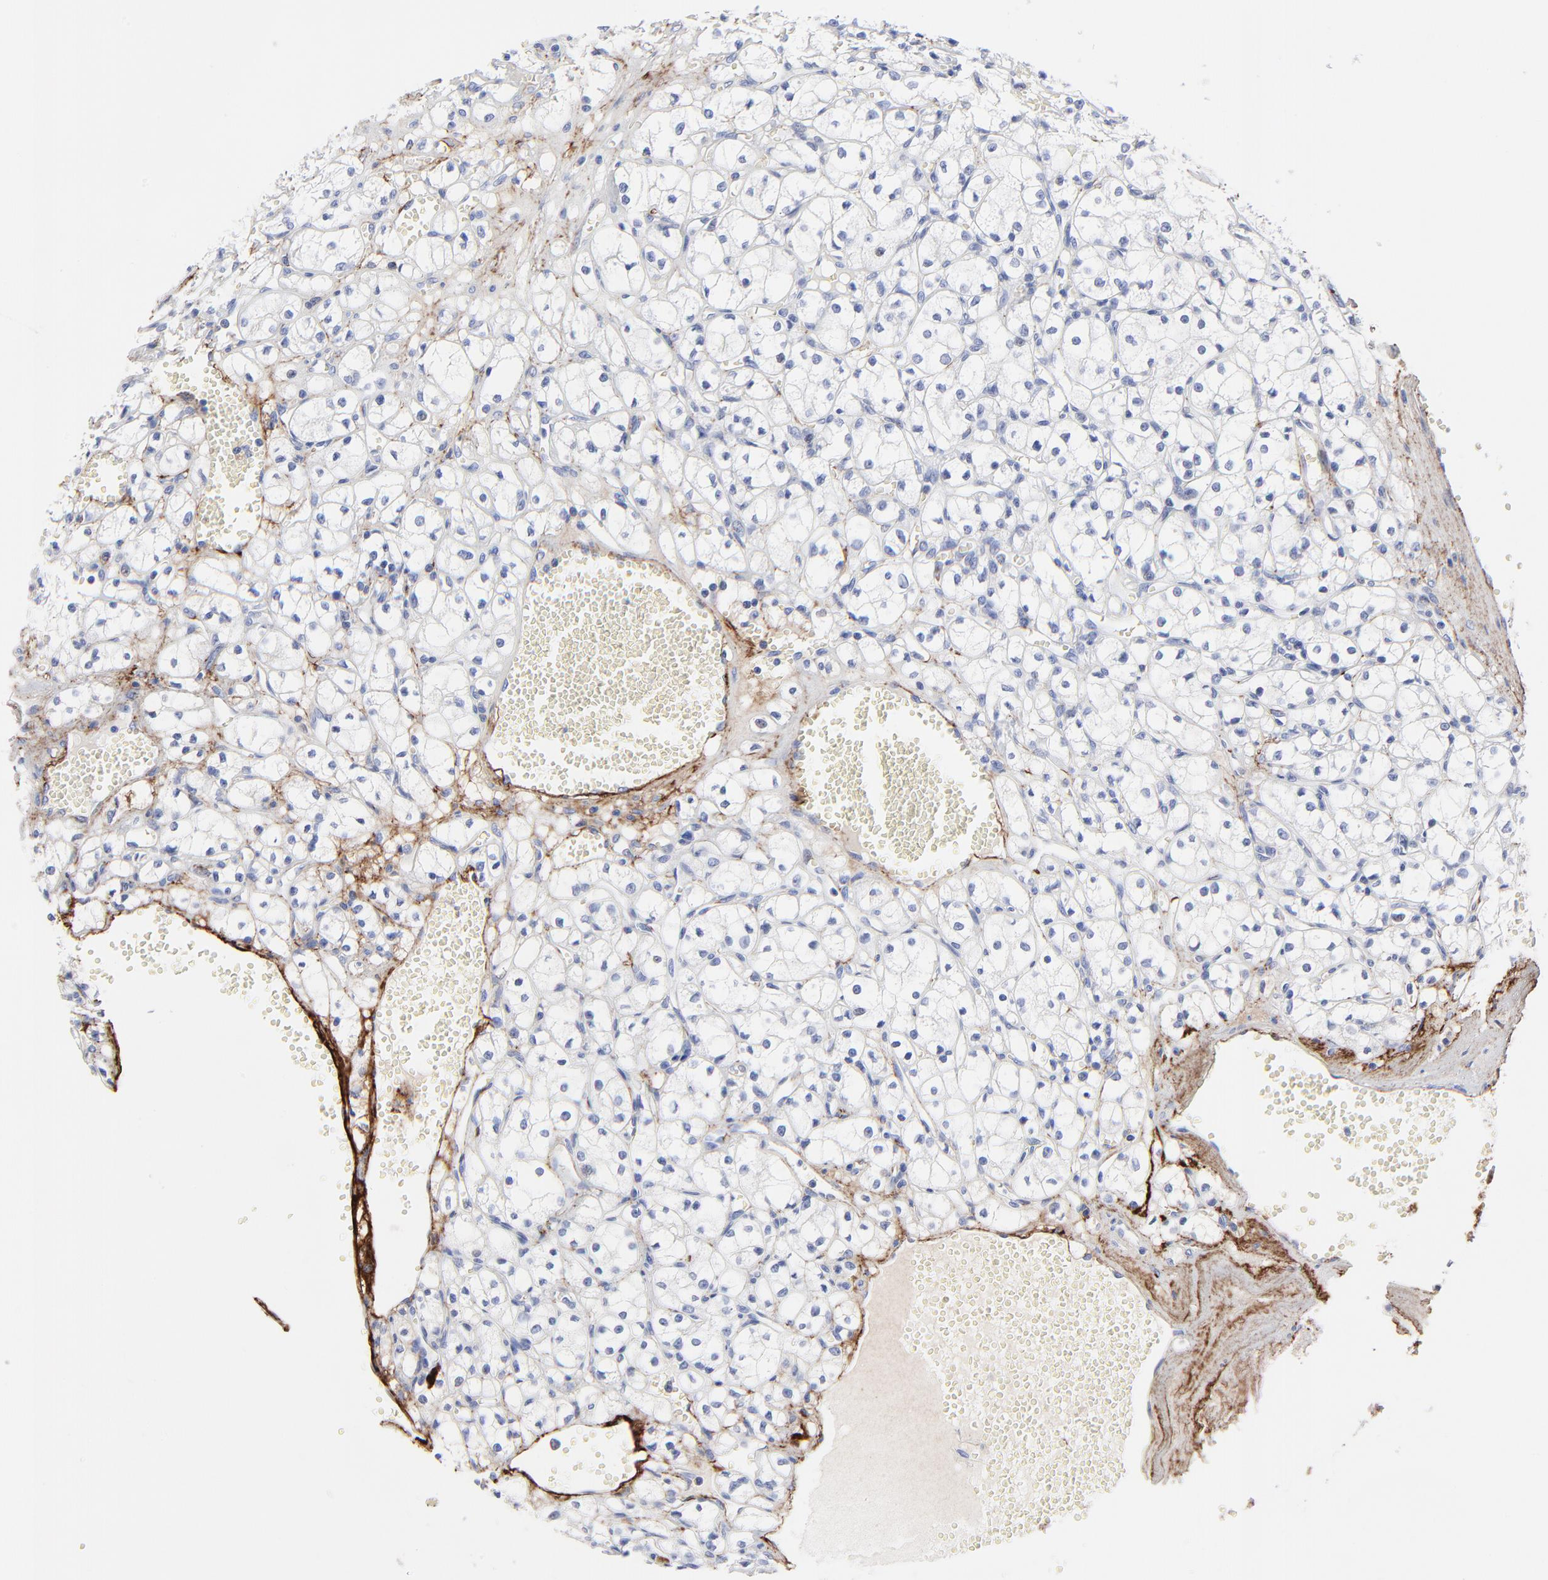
{"staining": {"intensity": "negative", "quantity": "none", "location": "none"}, "tissue": "renal cancer", "cell_type": "Tumor cells", "image_type": "cancer", "snomed": [{"axis": "morphology", "description": "Adenocarcinoma, NOS"}, {"axis": "topography", "description": "Kidney"}], "caption": "DAB (3,3'-diaminobenzidine) immunohistochemical staining of adenocarcinoma (renal) displays no significant expression in tumor cells.", "gene": "FBLN2", "patient": {"sex": "male", "age": 61}}